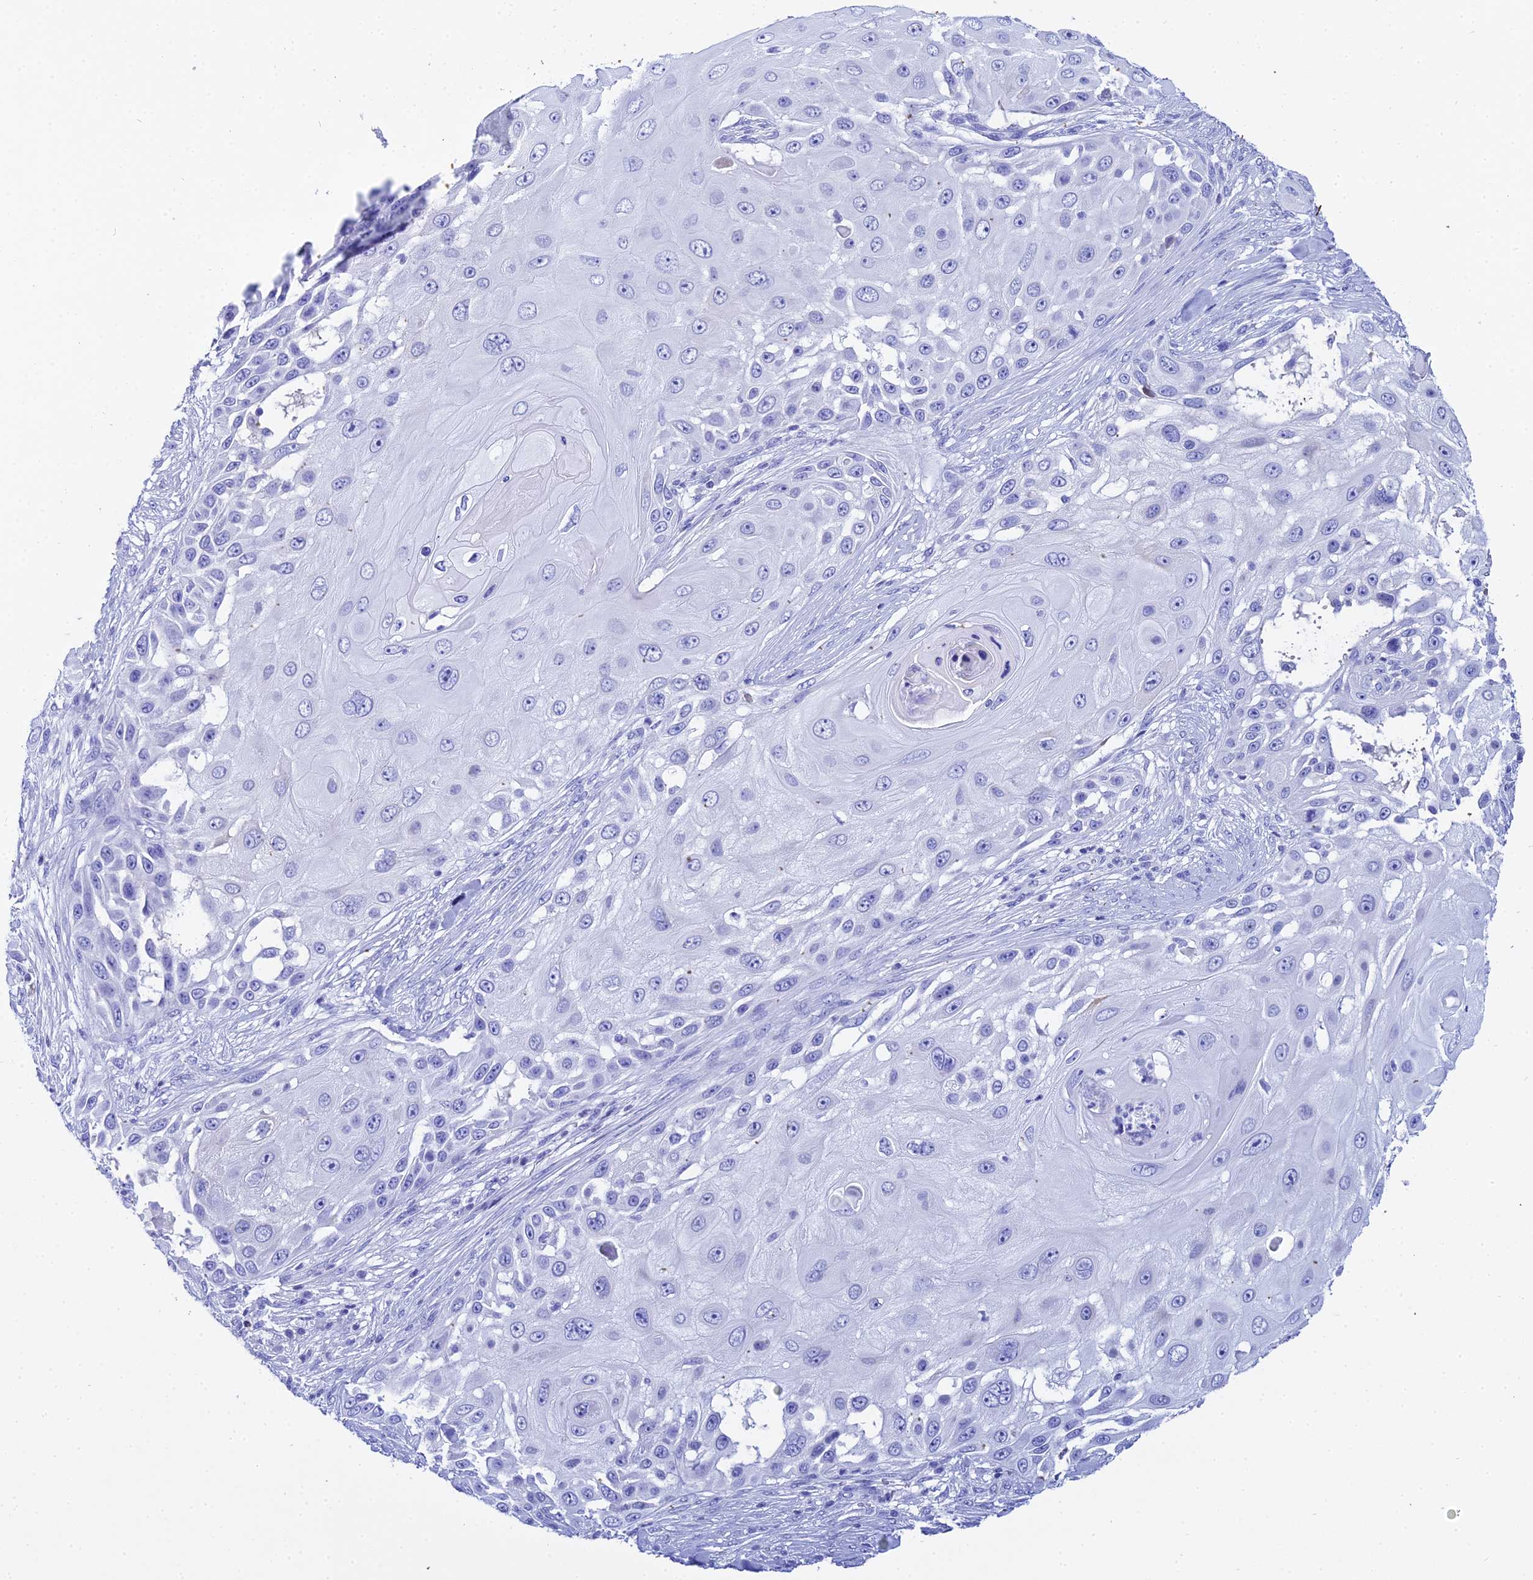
{"staining": {"intensity": "negative", "quantity": "none", "location": "none"}, "tissue": "skin cancer", "cell_type": "Tumor cells", "image_type": "cancer", "snomed": [{"axis": "morphology", "description": "Squamous cell carcinoma, NOS"}, {"axis": "topography", "description": "Skin"}], "caption": "Immunohistochemical staining of skin cancer exhibits no significant staining in tumor cells.", "gene": "CELA3A", "patient": {"sex": "female", "age": 44}}